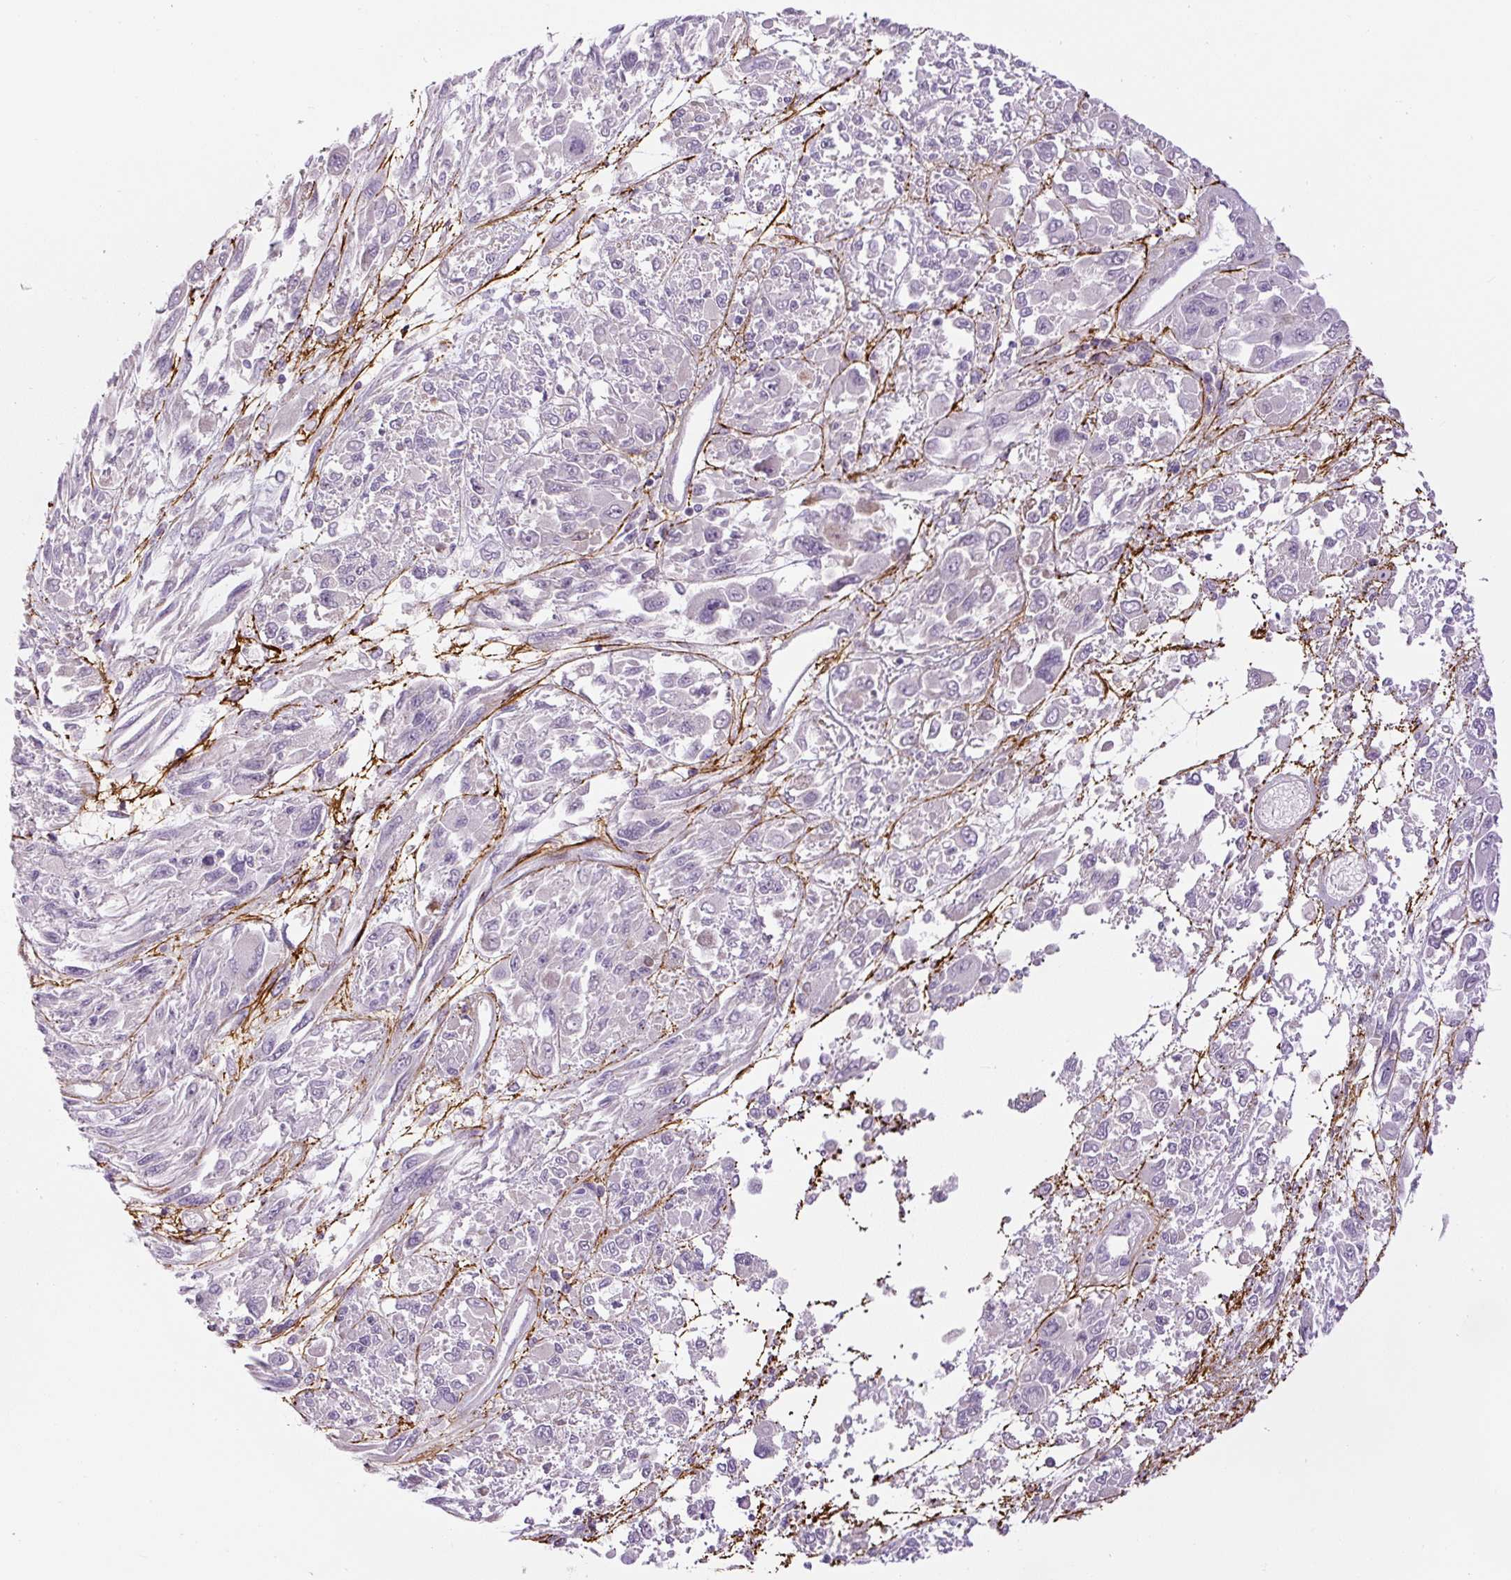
{"staining": {"intensity": "negative", "quantity": "none", "location": "none"}, "tissue": "melanoma", "cell_type": "Tumor cells", "image_type": "cancer", "snomed": [{"axis": "morphology", "description": "Malignant melanoma, NOS"}, {"axis": "topography", "description": "Skin"}], "caption": "Tumor cells are negative for protein expression in human malignant melanoma.", "gene": "FBN1", "patient": {"sex": "female", "age": 91}}